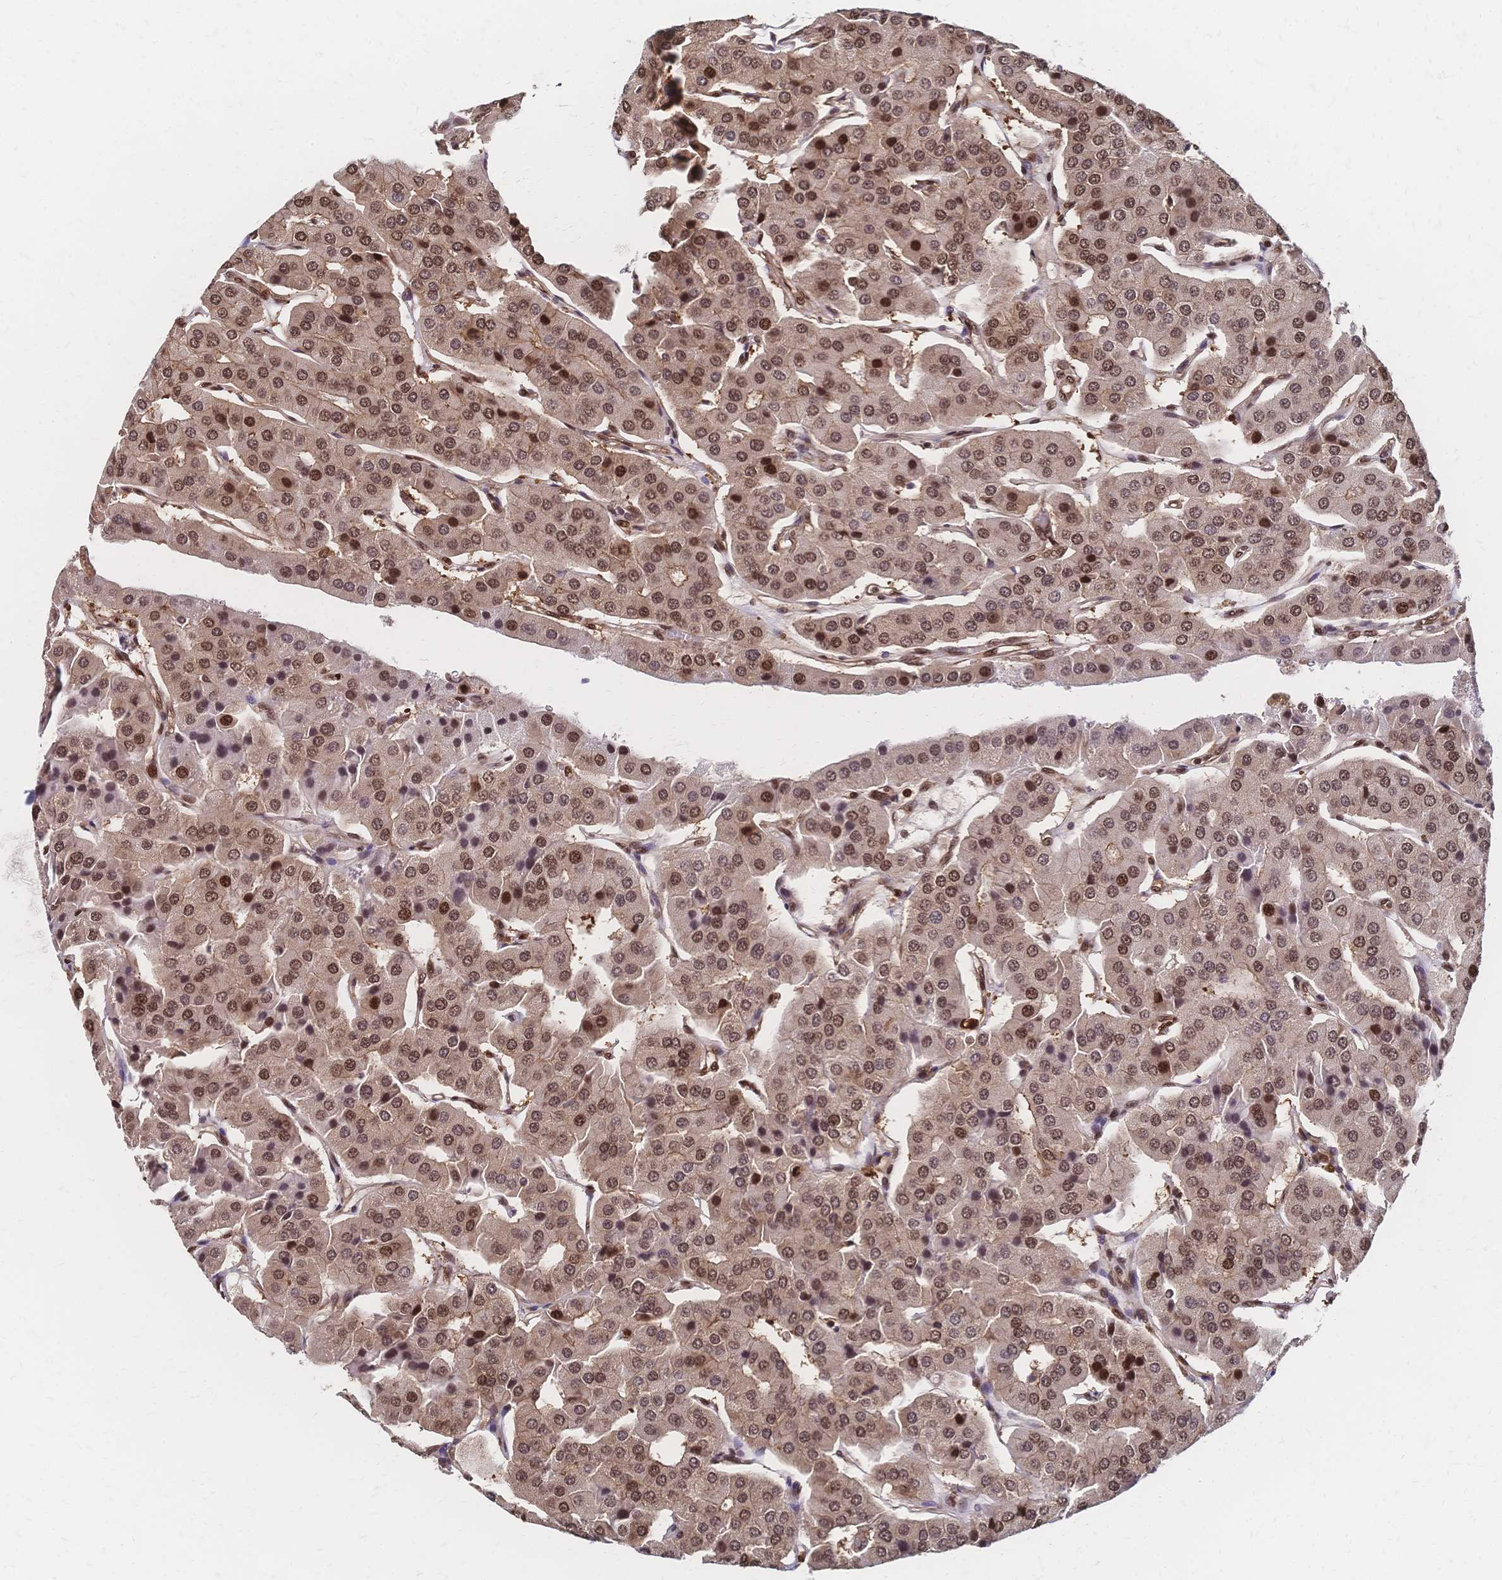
{"staining": {"intensity": "moderate", "quantity": ">75%", "location": "nuclear"}, "tissue": "parathyroid gland", "cell_type": "Glandular cells", "image_type": "normal", "snomed": [{"axis": "morphology", "description": "Normal tissue, NOS"}, {"axis": "morphology", "description": "Adenoma, NOS"}, {"axis": "topography", "description": "Parathyroid gland"}], "caption": "Brown immunohistochemical staining in benign parathyroid gland reveals moderate nuclear expression in about >75% of glandular cells.", "gene": "HDGF", "patient": {"sex": "female", "age": 86}}